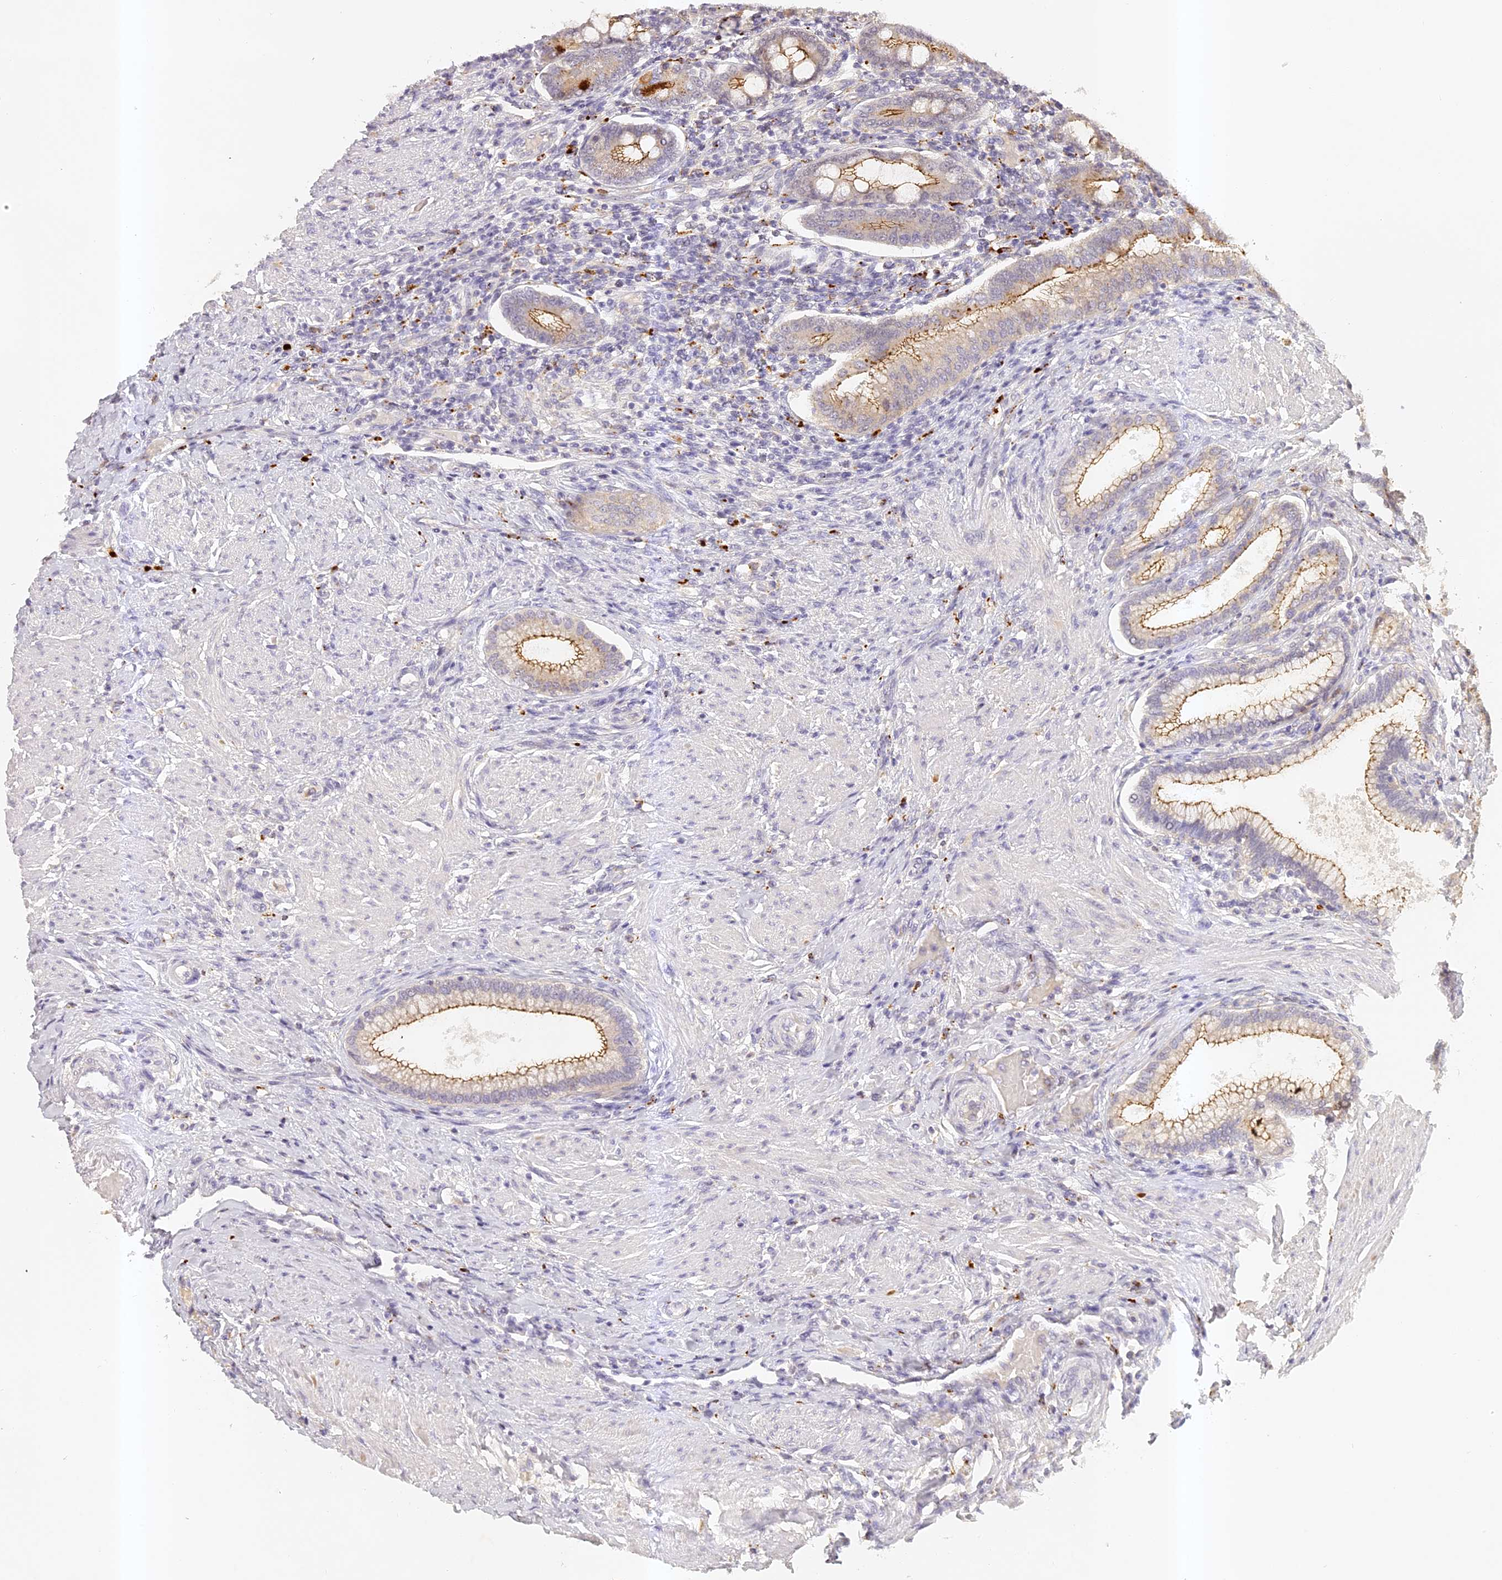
{"staining": {"intensity": "moderate", "quantity": "25%-75%", "location": "cytoplasmic/membranous,nuclear"}, "tissue": "duodenum", "cell_type": "Glandular cells", "image_type": "normal", "snomed": [{"axis": "morphology", "description": "Normal tissue, NOS"}, {"axis": "morphology", "description": "Adenocarcinoma, NOS"}, {"axis": "topography", "description": "Pancreas"}, {"axis": "topography", "description": "Duodenum"}], "caption": "An immunohistochemistry (IHC) image of unremarkable tissue is shown. Protein staining in brown labels moderate cytoplasmic/membranous,nuclear positivity in duodenum within glandular cells.", "gene": "ELL3", "patient": {"sex": "male", "age": 50}}